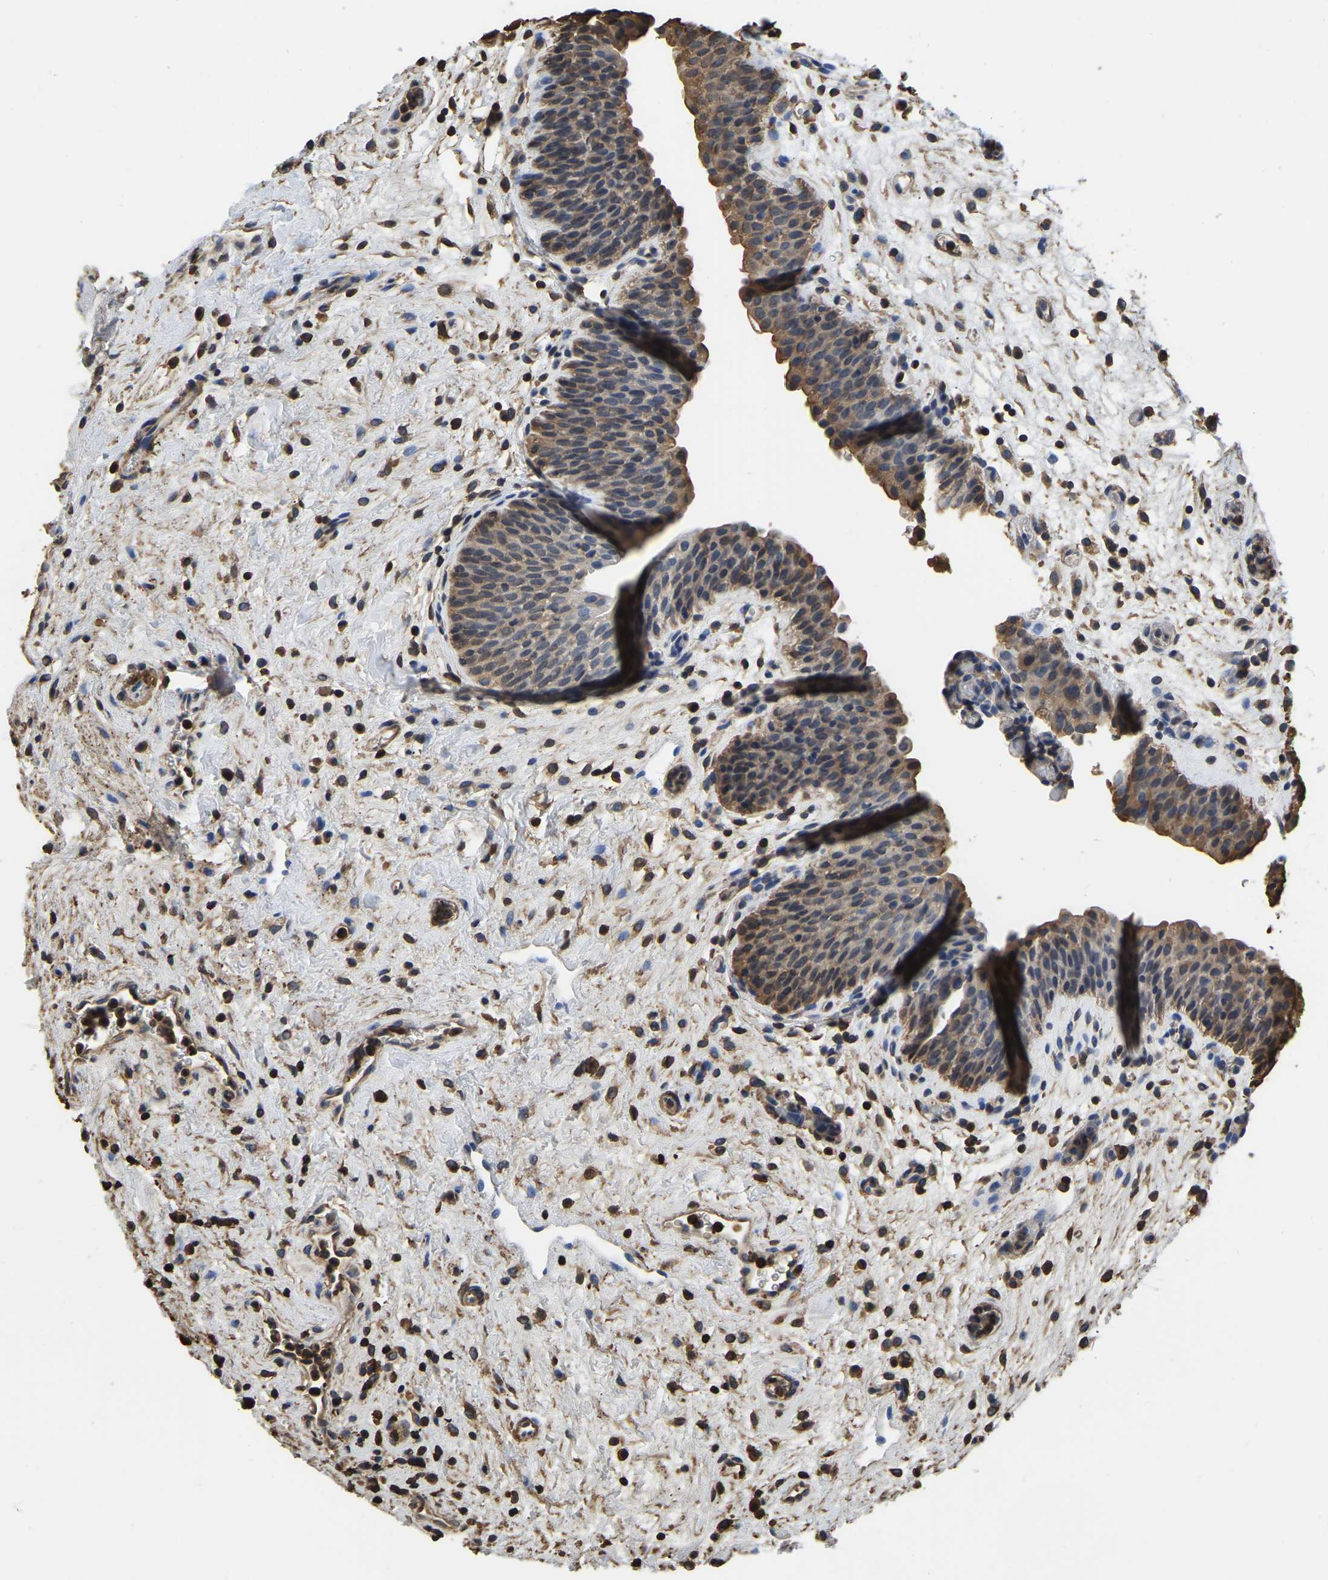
{"staining": {"intensity": "moderate", "quantity": ">75%", "location": "cytoplasmic/membranous"}, "tissue": "urinary bladder", "cell_type": "Urothelial cells", "image_type": "normal", "snomed": [{"axis": "morphology", "description": "Normal tissue, NOS"}, {"axis": "topography", "description": "Urinary bladder"}], "caption": "Urinary bladder stained with DAB IHC shows medium levels of moderate cytoplasmic/membranous positivity in approximately >75% of urothelial cells. The staining is performed using DAB (3,3'-diaminobenzidine) brown chromogen to label protein expression. The nuclei are counter-stained blue using hematoxylin.", "gene": "LDHB", "patient": {"sex": "male", "age": 37}}